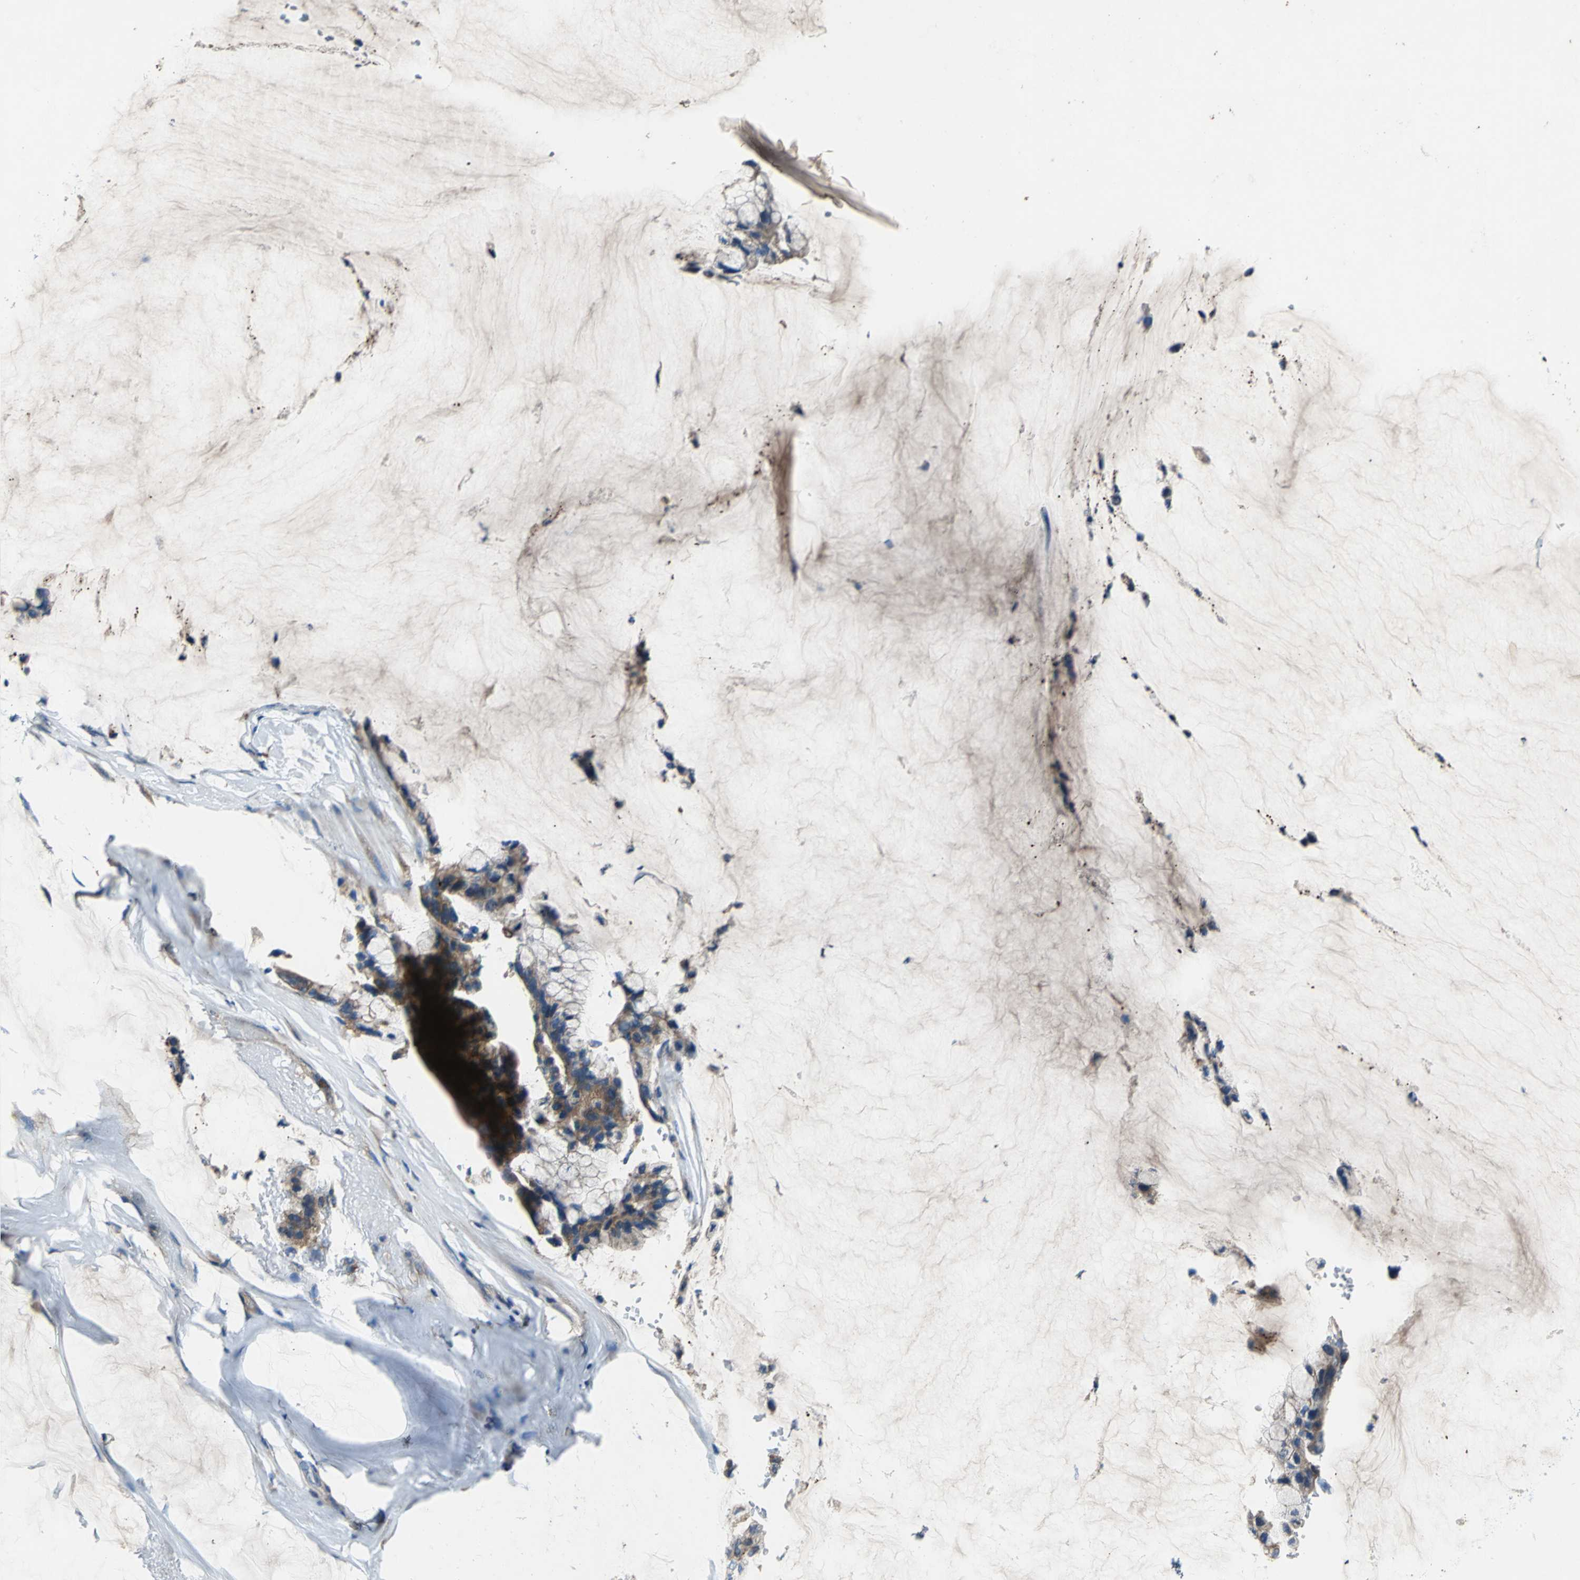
{"staining": {"intensity": "moderate", "quantity": ">75%", "location": "cytoplasmic/membranous"}, "tissue": "ovarian cancer", "cell_type": "Tumor cells", "image_type": "cancer", "snomed": [{"axis": "morphology", "description": "Cystadenocarcinoma, mucinous, NOS"}, {"axis": "topography", "description": "Ovary"}], "caption": "Immunohistochemistry (IHC) histopathology image of mucinous cystadenocarcinoma (ovarian) stained for a protein (brown), which demonstrates medium levels of moderate cytoplasmic/membranous positivity in approximately >75% of tumor cells.", "gene": "HEPH", "patient": {"sex": "female", "age": 39}}